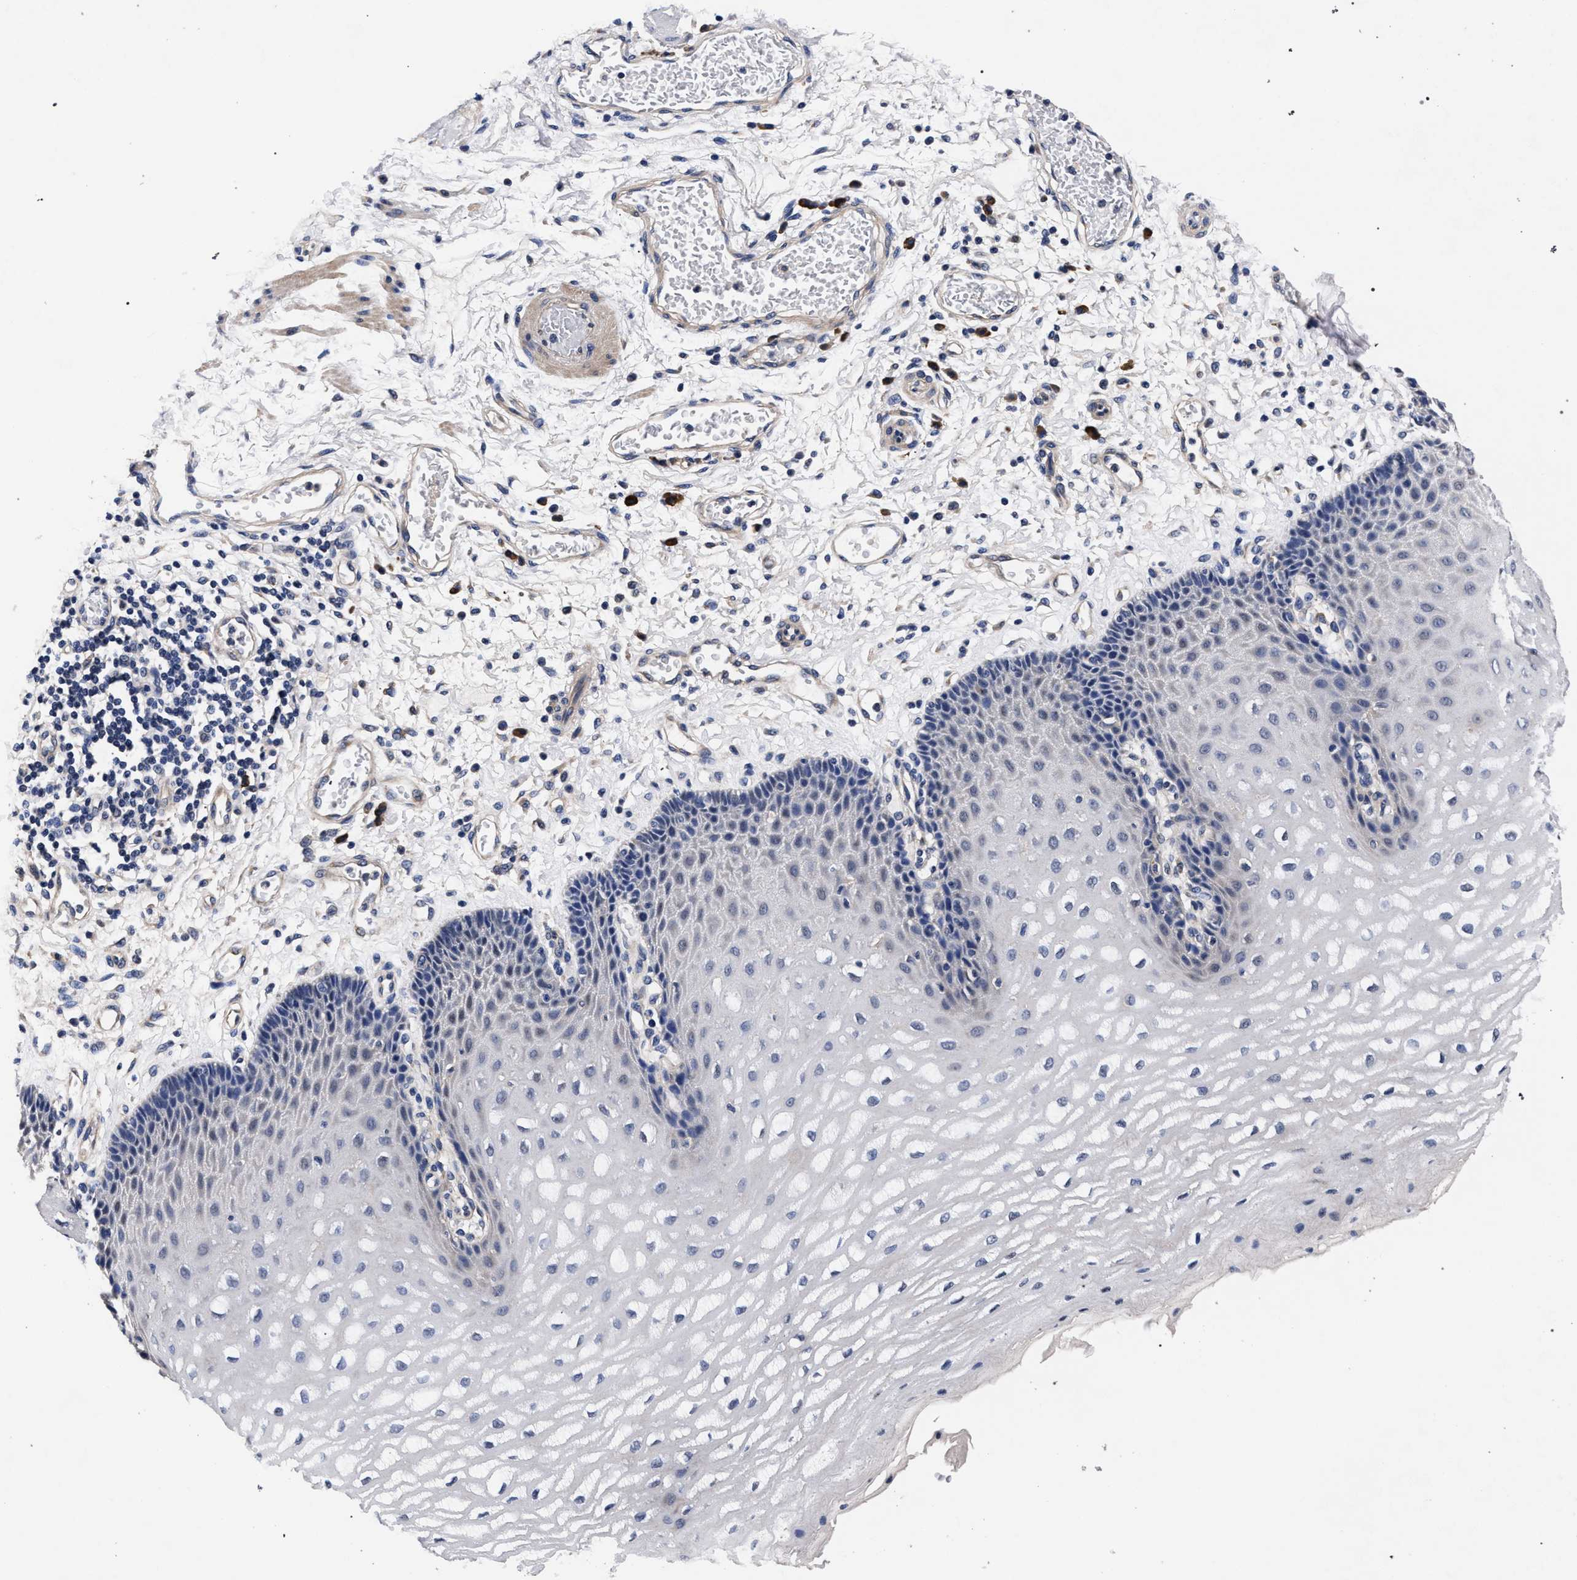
{"staining": {"intensity": "negative", "quantity": "none", "location": "none"}, "tissue": "esophagus", "cell_type": "Squamous epithelial cells", "image_type": "normal", "snomed": [{"axis": "morphology", "description": "Normal tissue, NOS"}, {"axis": "topography", "description": "Esophagus"}], "caption": "Immunohistochemical staining of benign esophagus shows no significant positivity in squamous epithelial cells.", "gene": "CFAP95", "patient": {"sex": "male", "age": 54}}